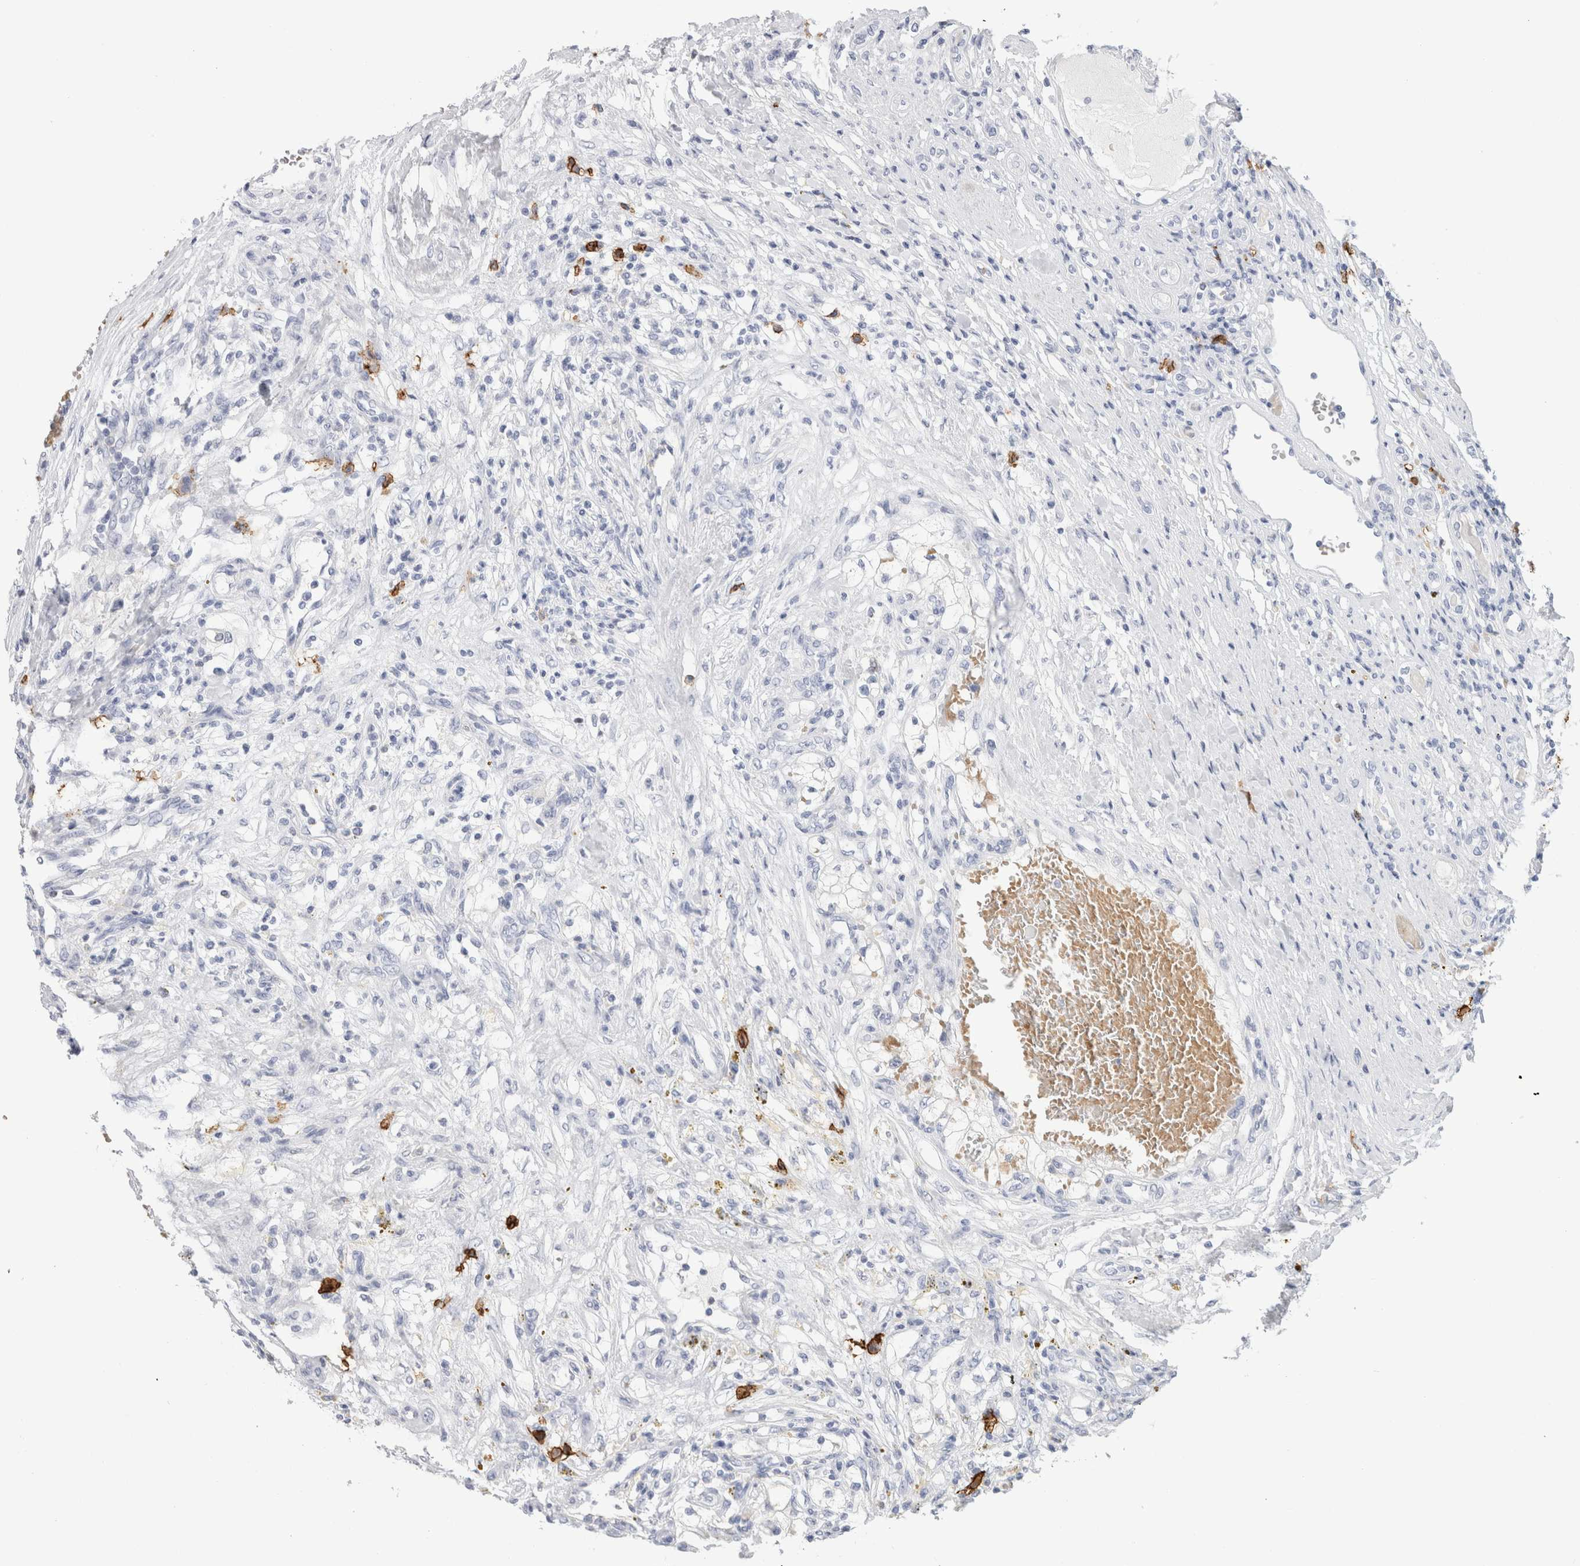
{"staining": {"intensity": "negative", "quantity": "none", "location": "none"}, "tissue": "renal cancer", "cell_type": "Tumor cells", "image_type": "cancer", "snomed": [{"axis": "morphology", "description": "Adenocarcinoma, NOS"}, {"axis": "topography", "description": "Kidney"}], "caption": "Renal cancer (adenocarcinoma) was stained to show a protein in brown. There is no significant positivity in tumor cells.", "gene": "CD38", "patient": {"sex": "male", "age": 68}}